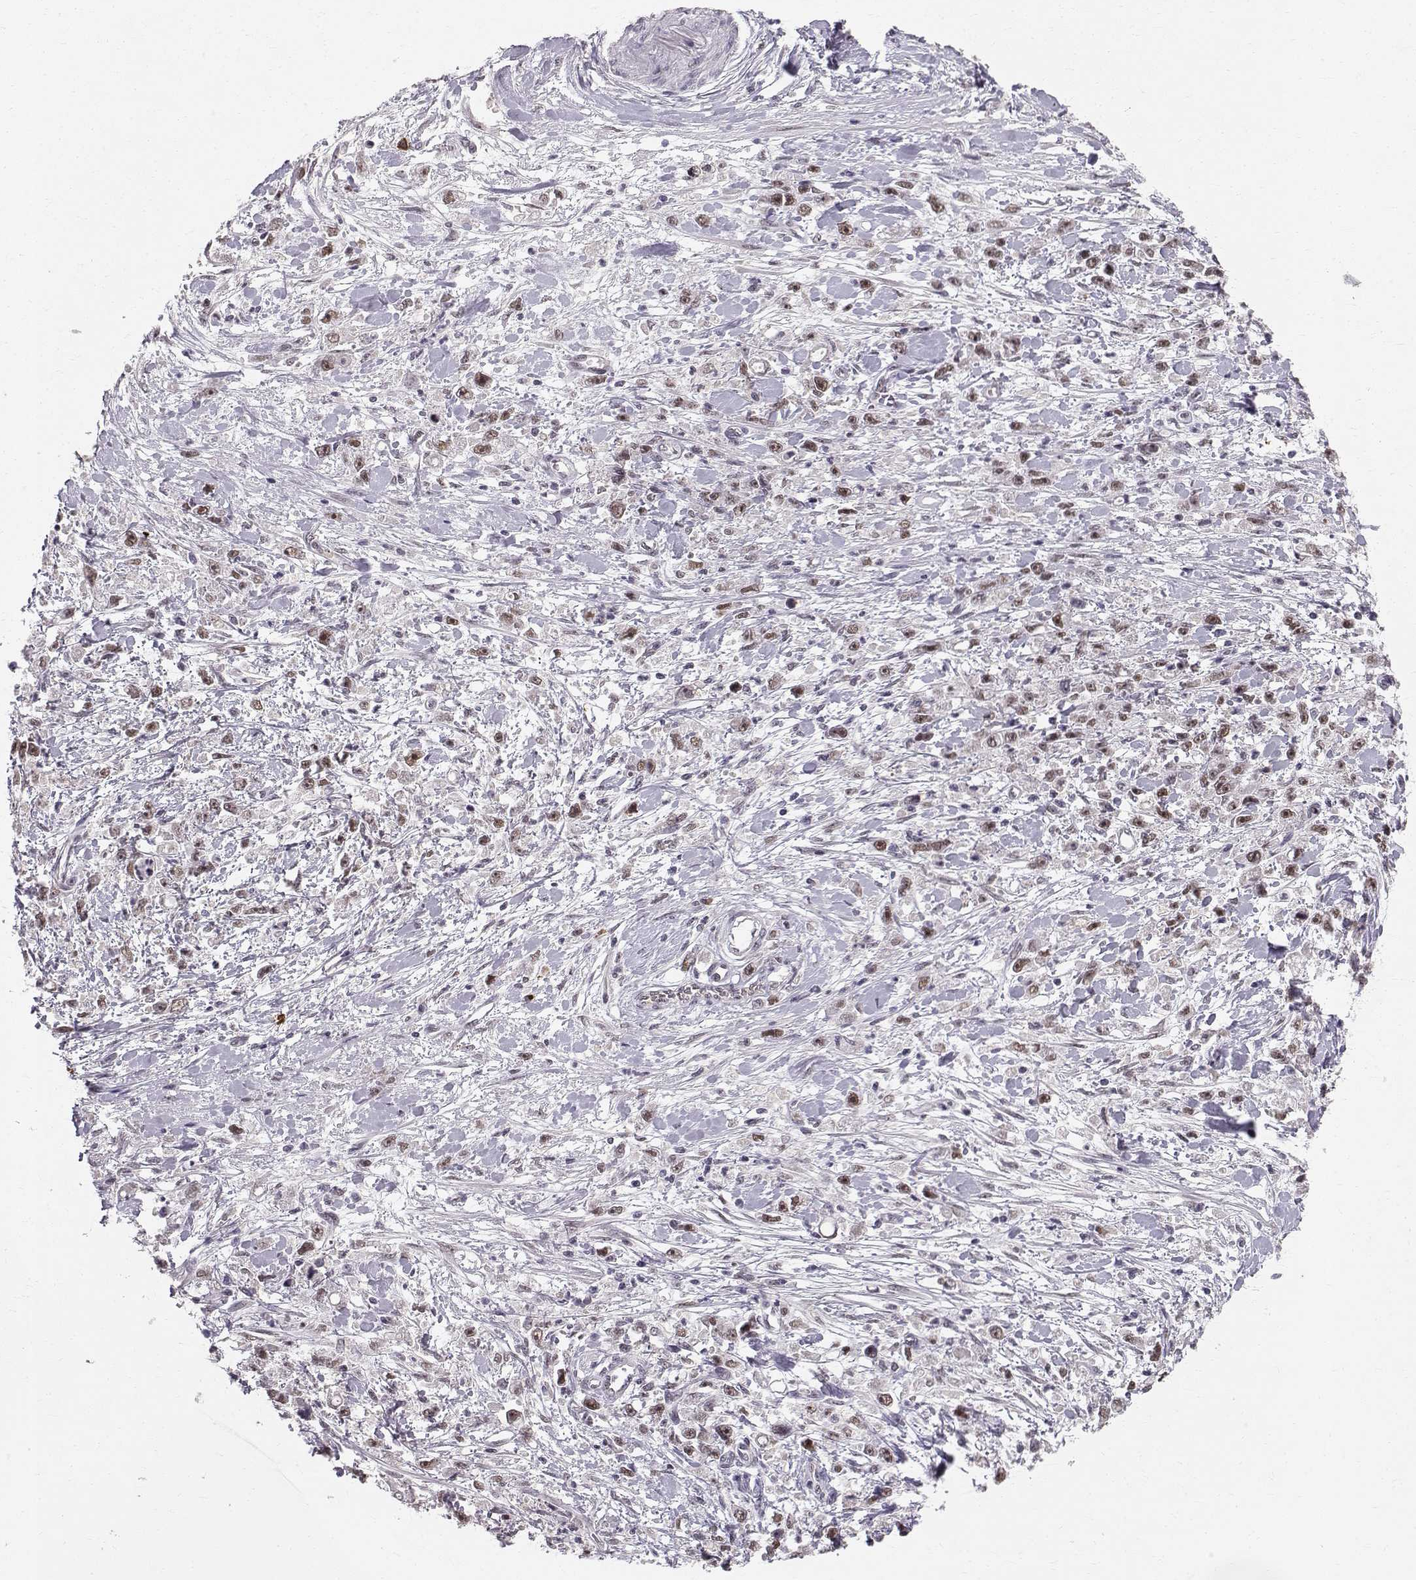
{"staining": {"intensity": "strong", "quantity": "25%-75%", "location": "nuclear"}, "tissue": "stomach cancer", "cell_type": "Tumor cells", "image_type": "cancer", "snomed": [{"axis": "morphology", "description": "Adenocarcinoma, NOS"}, {"axis": "topography", "description": "Stomach"}], "caption": "Human adenocarcinoma (stomach) stained for a protein (brown) exhibits strong nuclear positive staining in approximately 25%-75% of tumor cells.", "gene": "RPP38", "patient": {"sex": "female", "age": 59}}